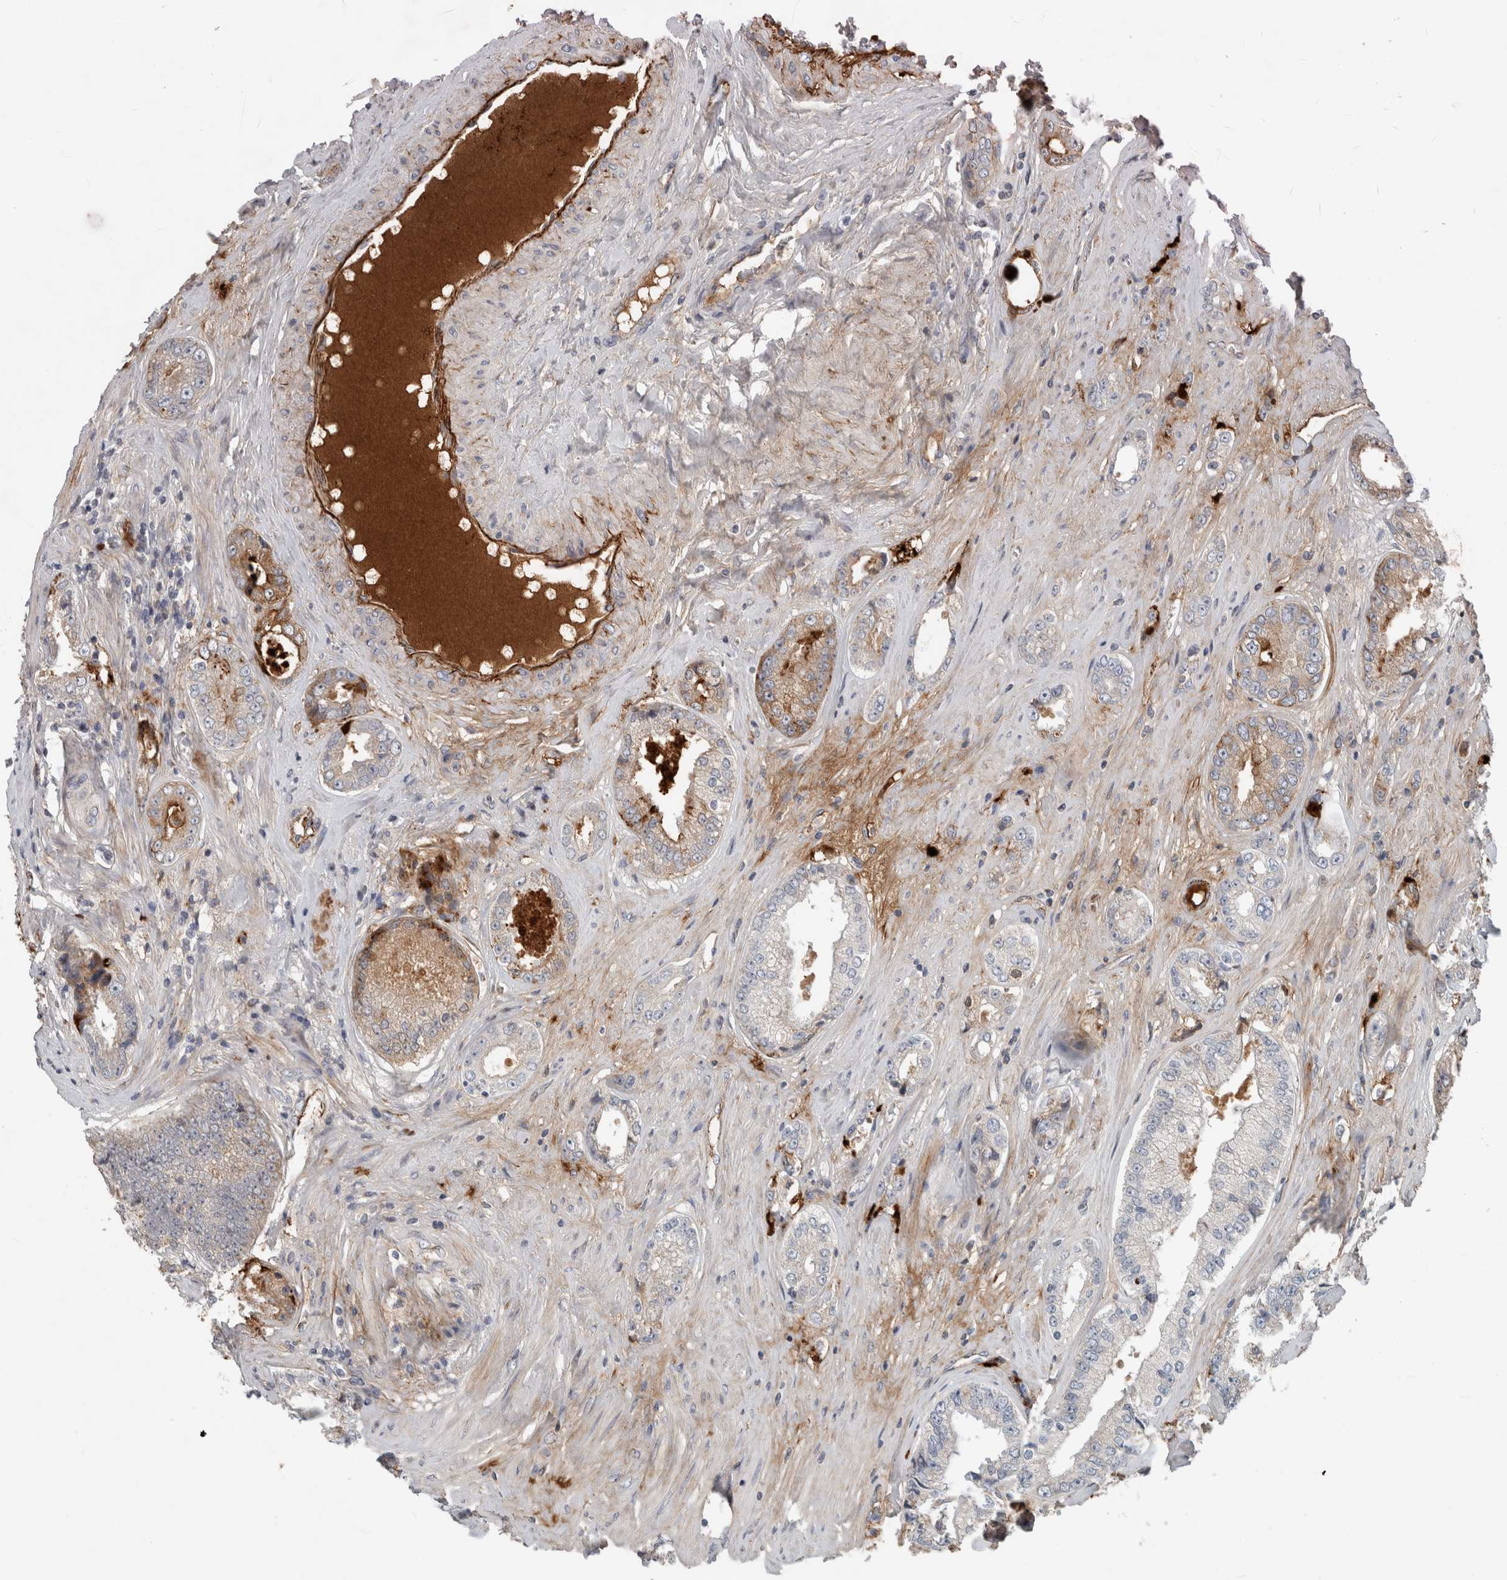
{"staining": {"intensity": "moderate", "quantity": "<25%", "location": "cytoplasmic/membranous"}, "tissue": "prostate cancer", "cell_type": "Tumor cells", "image_type": "cancer", "snomed": [{"axis": "morphology", "description": "Adenocarcinoma, High grade"}, {"axis": "topography", "description": "Prostate"}], "caption": "A micrograph of prostate cancer stained for a protein reveals moderate cytoplasmic/membranous brown staining in tumor cells. The protein of interest is stained brown, and the nuclei are stained in blue (DAB (3,3'-diaminobenzidine) IHC with brightfield microscopy, high magnification).", "gene": "FN1", "patient": {"sex": "male", "age": 61}}